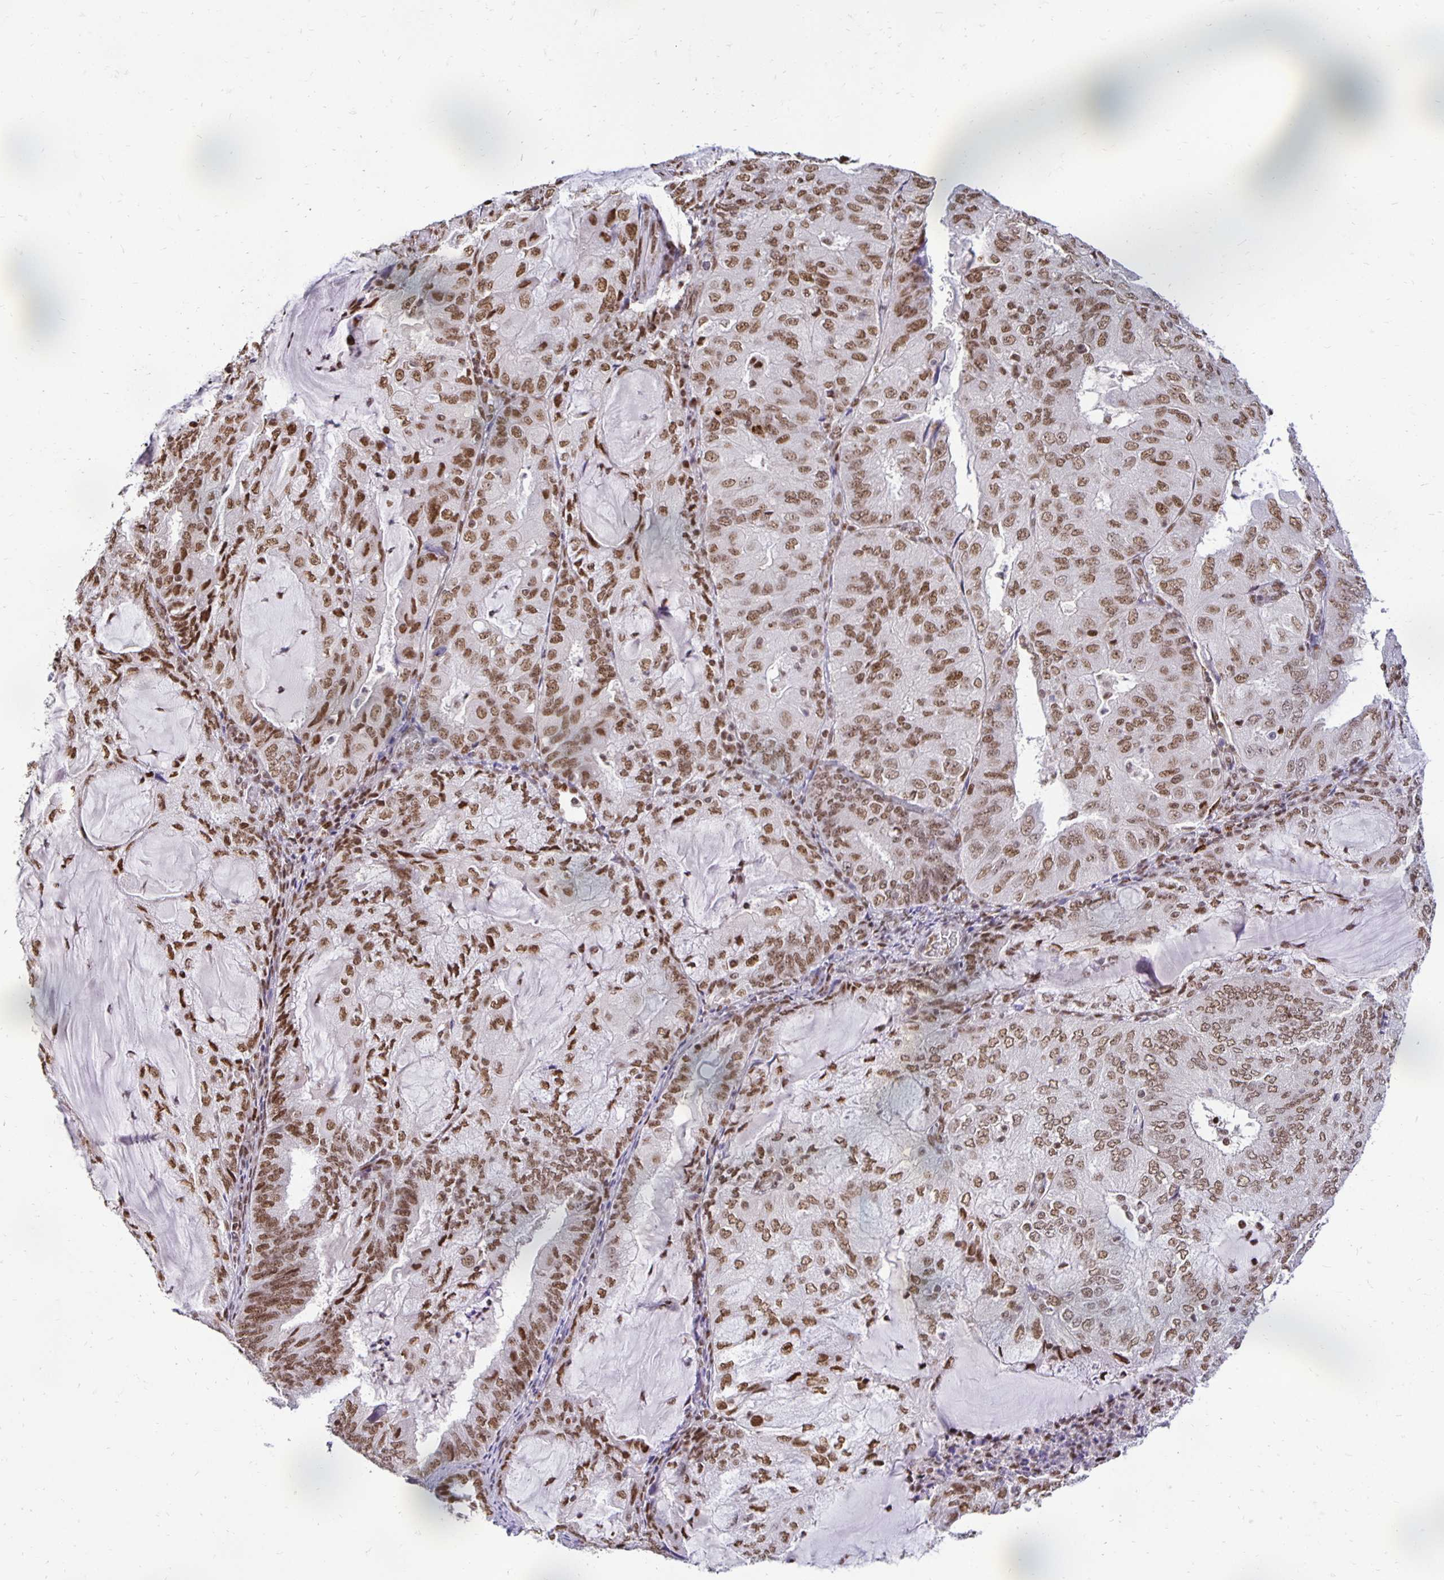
{"staining": {"intensity": "moderate", "quantity": ">75%", "location": "nuclear"}, "tissue": "endometrial cancer", "cell_type": "Tumor cells", "image_type": "cancer", "snomed": [{"axis": "morphology", "description": "Adenocarcinoma, NOS"}, {"axis": "topography", "description": "Endometrium"}], "caption": "Approximately >75% of tumor cells in human adenocarcinoma (endometrial) reveal moderate nuclear protein positivity as visualized by brown immunohistochemical staining.", "gene": "ZNF579", "patient": {"sex": "female", "age": 81}}